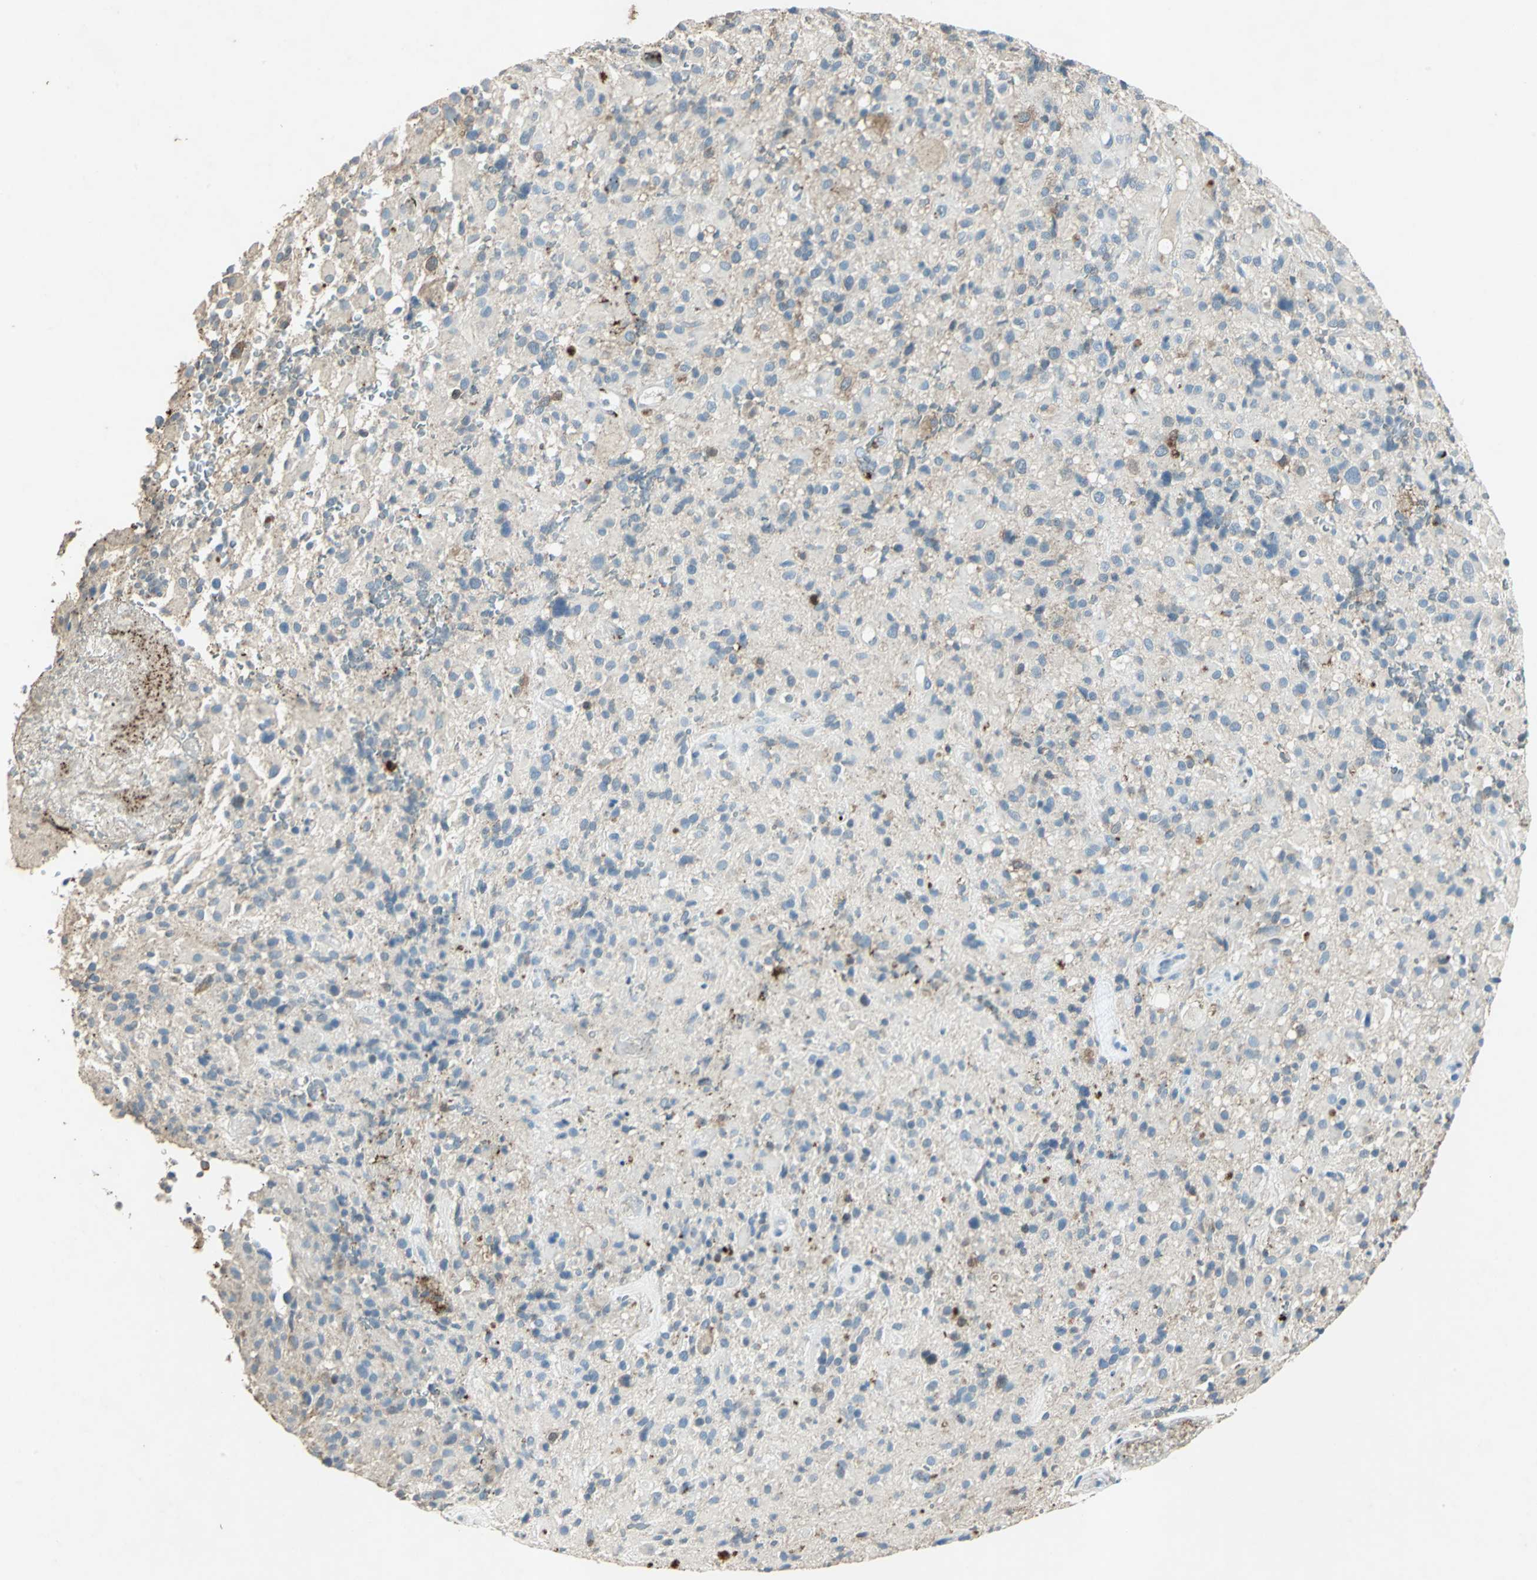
{"staining": {"intensity": "negative", "quantity": "none", "location": "none"}, "tissue": "glioma", "cell_type": "Tumor cells", "image_type": "cancer", "snomed": [{"axis": "morphology", "description": "Glioma, malignant, High grade"}, {"axis": "topography", "description": "Brain"}], "caption": "There is no significant staining in tumor cells of high-grade glioma (malignant).", "gene": "CAMK2B", "patient": {"sex": "male", "age": 71}}